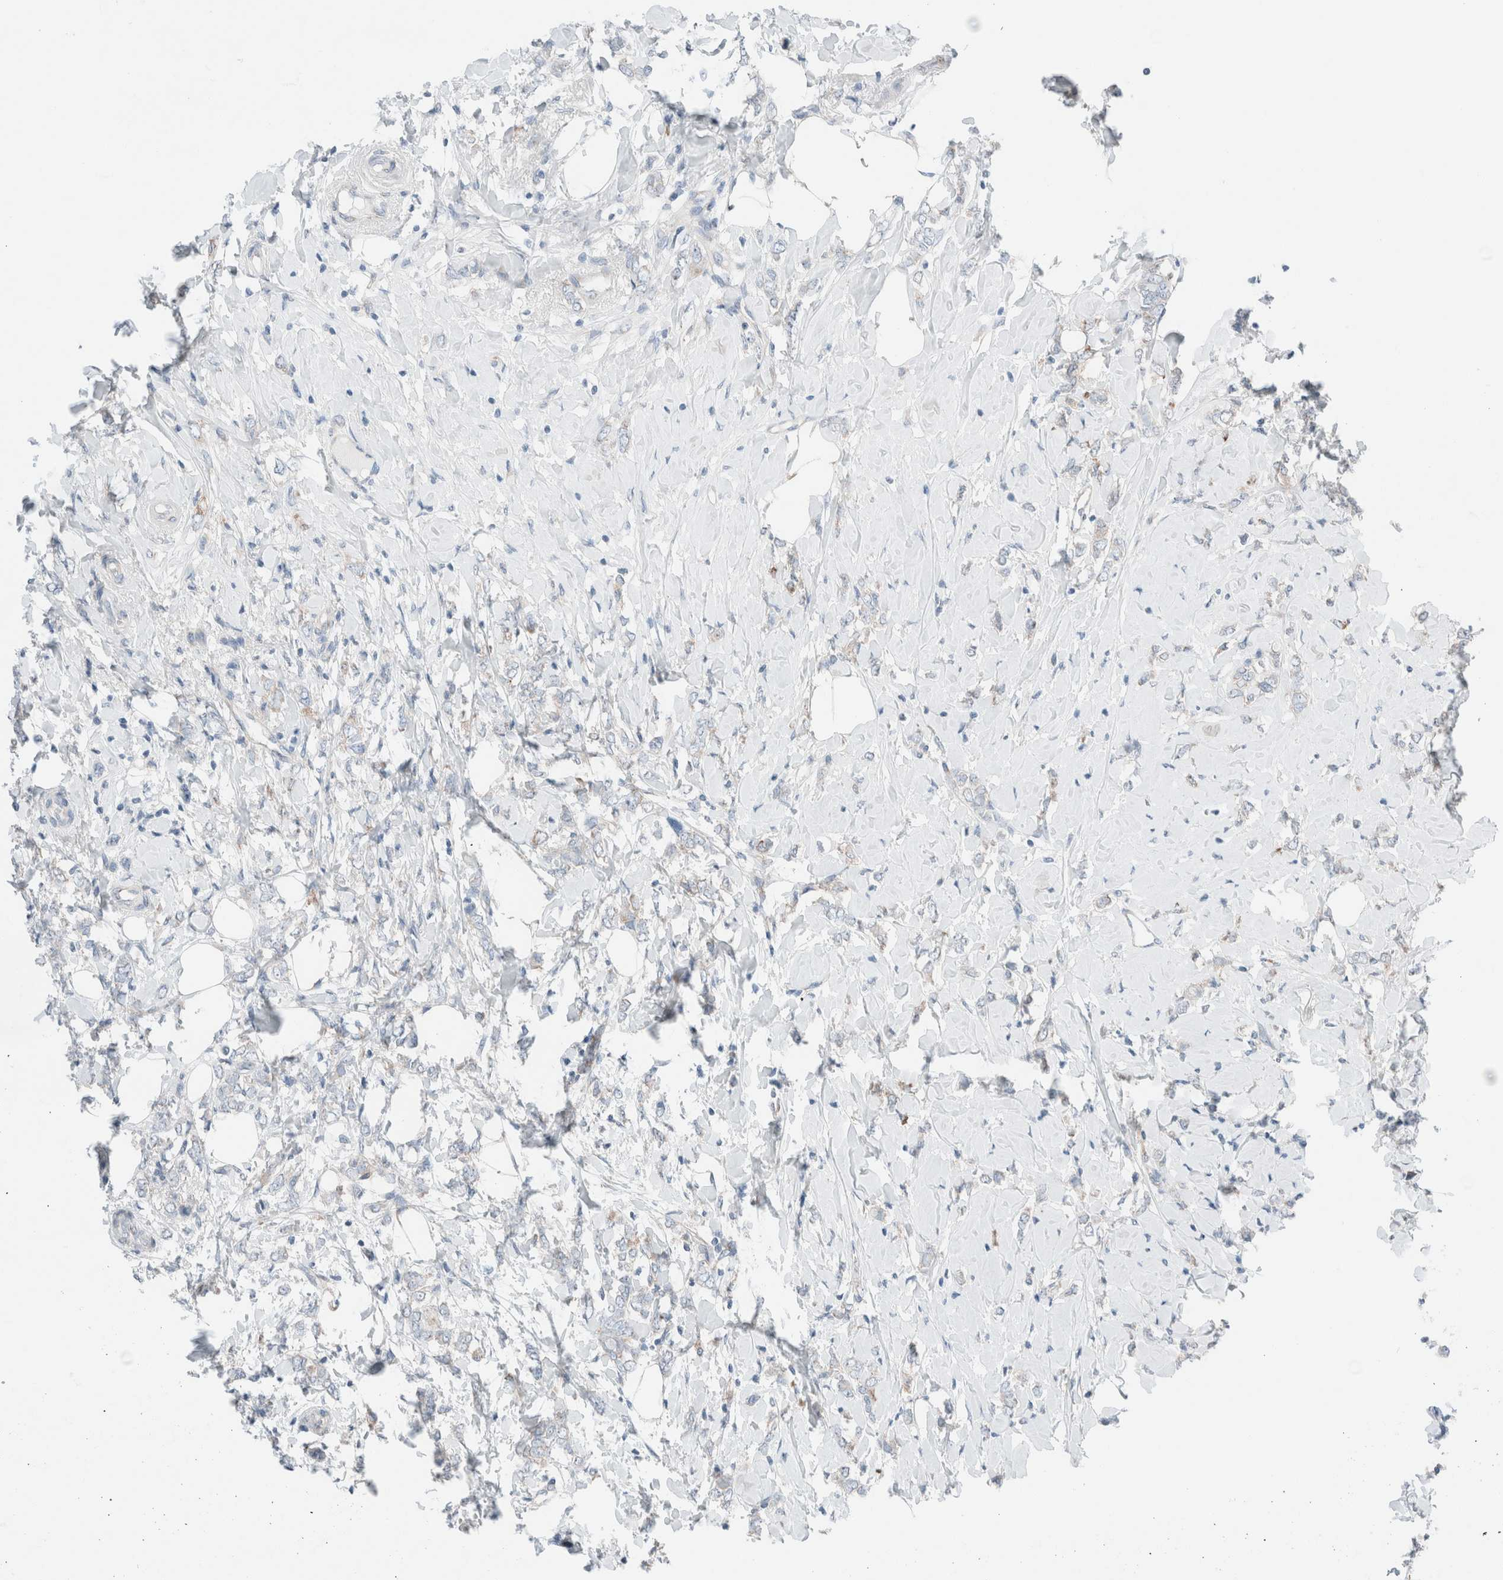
{"staining": {"intensity": "negative", "quantity": "none", "location": "none"}, "tissue": "breast cancer", "cell_type": "Tumor cells", "image_type": "cancer", "snomed": [{"axis": "morphology", "description": "Normal tissue, NOS"}, {"axis": "morphology", "description": "Lobular carcinoma"}, {"axis": "topography", "description": "Breast"}], "caption": "IHC image of breast lobular carcinoma stained for a protein (brown), which shows no staining in tumor cells.", "gene": "CASC3", "patient": {"sex": "female", "age": 47}}